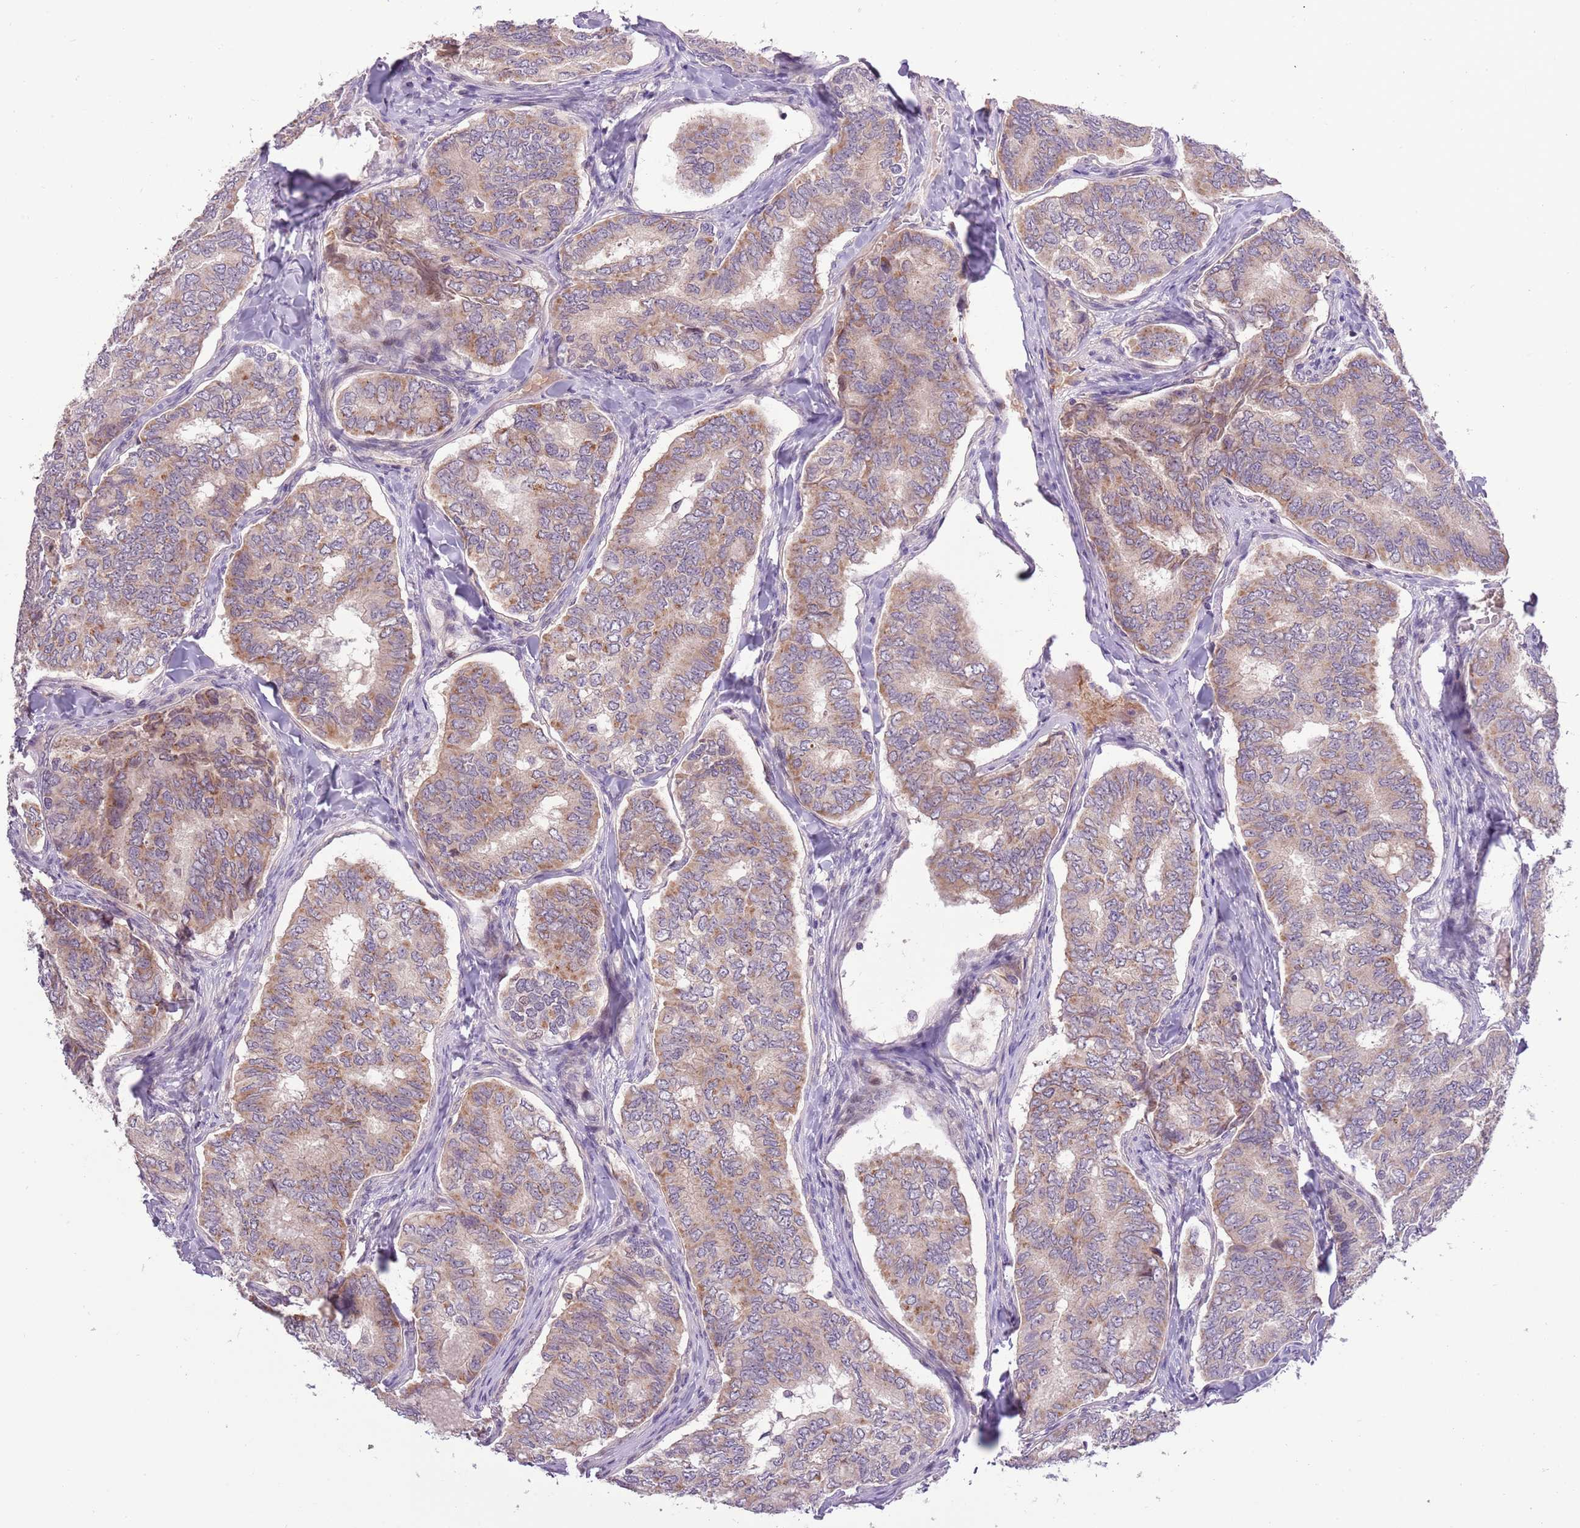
{"staining": {"intensity": "moderate", "quantity": ">75%", "location": "cytoplasmic/membranous"}, "tissue": "thyroid cancer", "cell_type": "Tumor cells", "image_type": "cancer", "snomed": [{"axis": "morphology", "description": "Papillary adenocarcinoma, NOS"}, {"axis": "topography", "description": "Thyroid gland"}], "caption": "DAB (3,3'-diaminobenzidine) immunohistochemical staining of thyroid cancer (papillary adenocarcinoma) exhibits moderate cytoplasmic/membranous protein staining in approximately >75% of tumor cells.", "gene": "SHROOM3", "patient": {"sex": "female", "age": 35}}